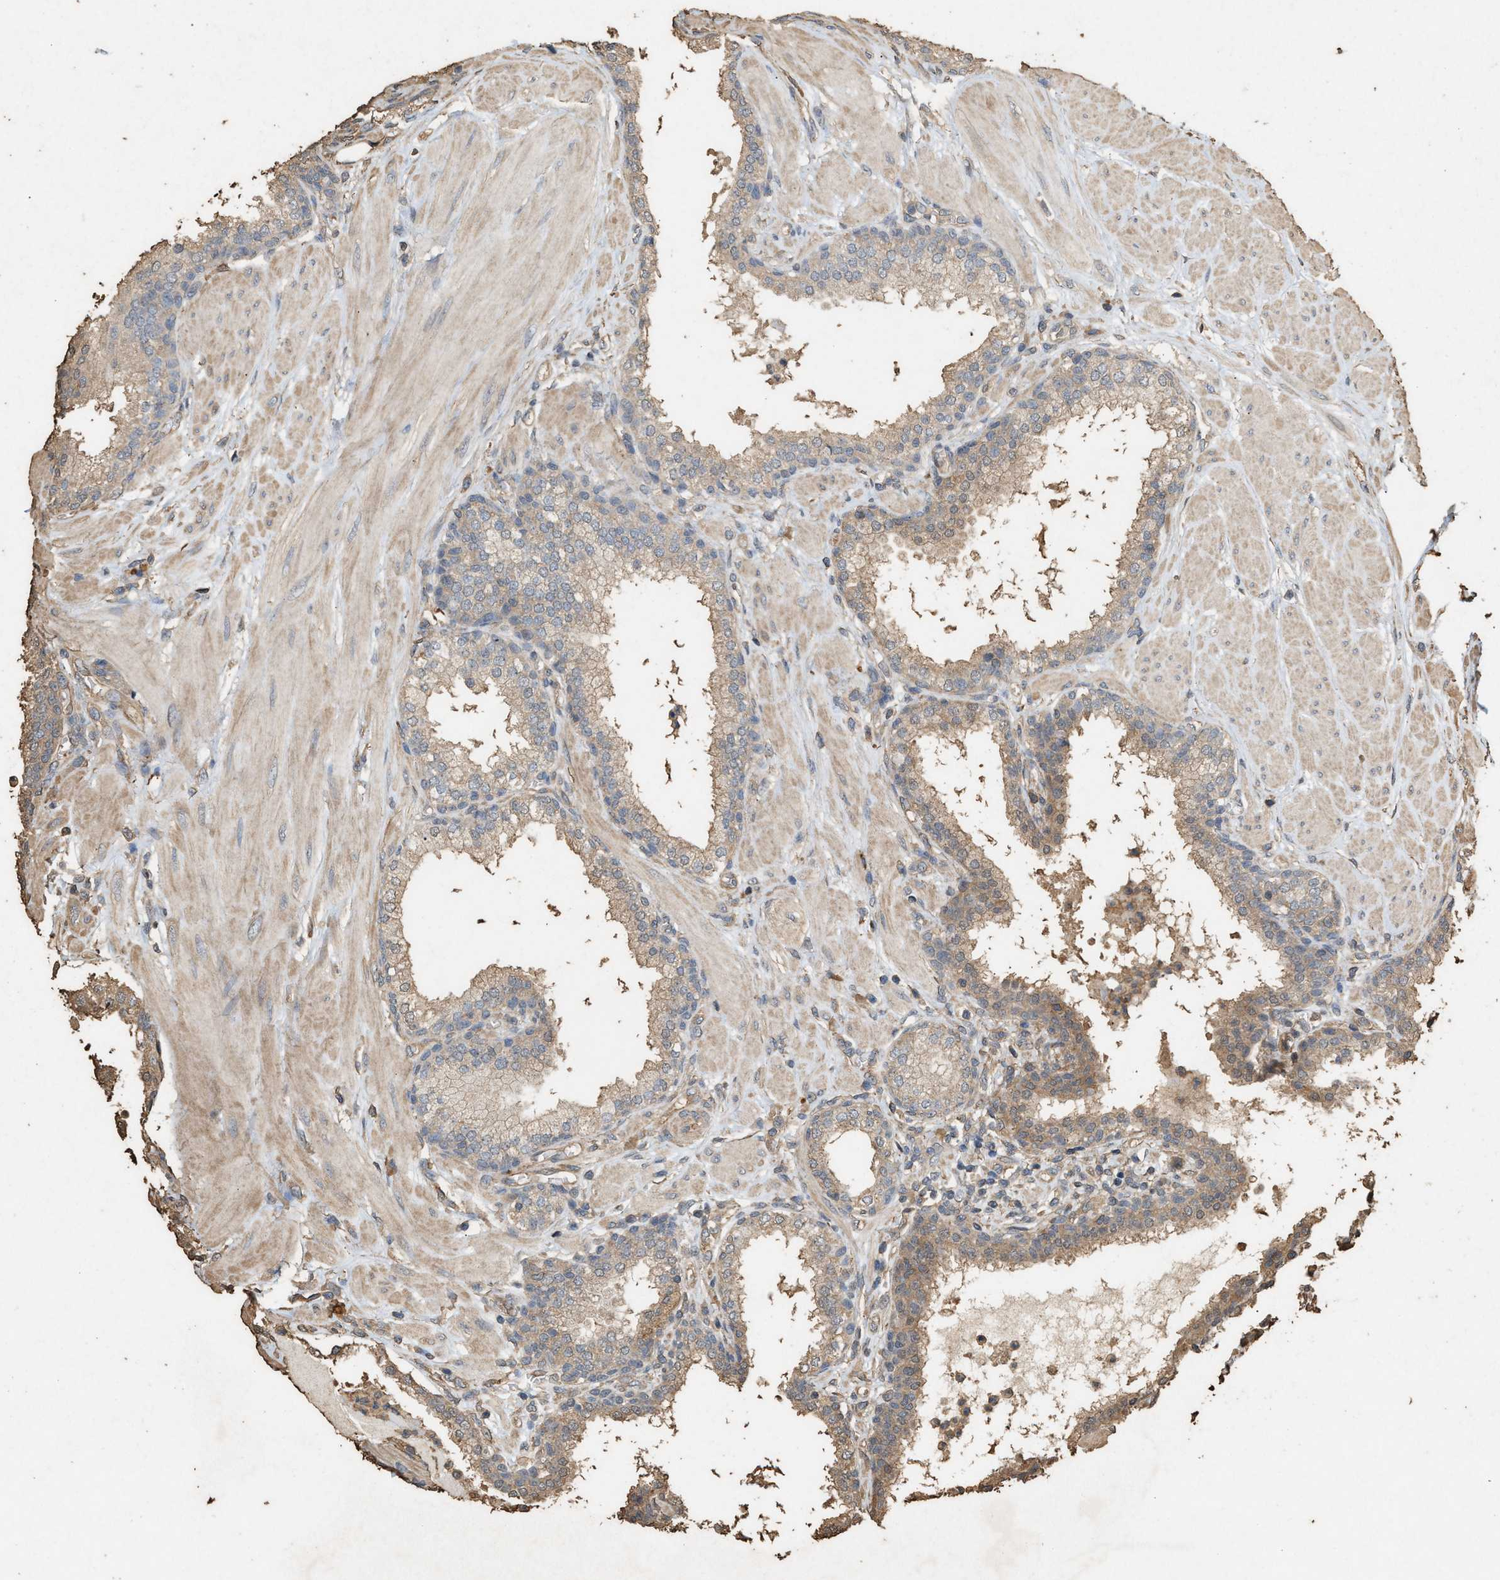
{"staining": {"intensity": "weak", "quantity": ">75%", "location": "cytoplasmic/membranous"}, "tissue": "prostate", "cell_type": "Glandular cells", "image_type": "normal", "snomed": [{"axis": "morphology", "description": "Normal tissue, NOS"}, {"axis": "topography", "description": "Prostate"}], "caption": "A histopathology image of human prostate stained for a protein displays weak cytoplasmic/membranous brown staining in glandular cells.", "gene": "DCAF7", "patient": {"sex": "male", "age": 51}}